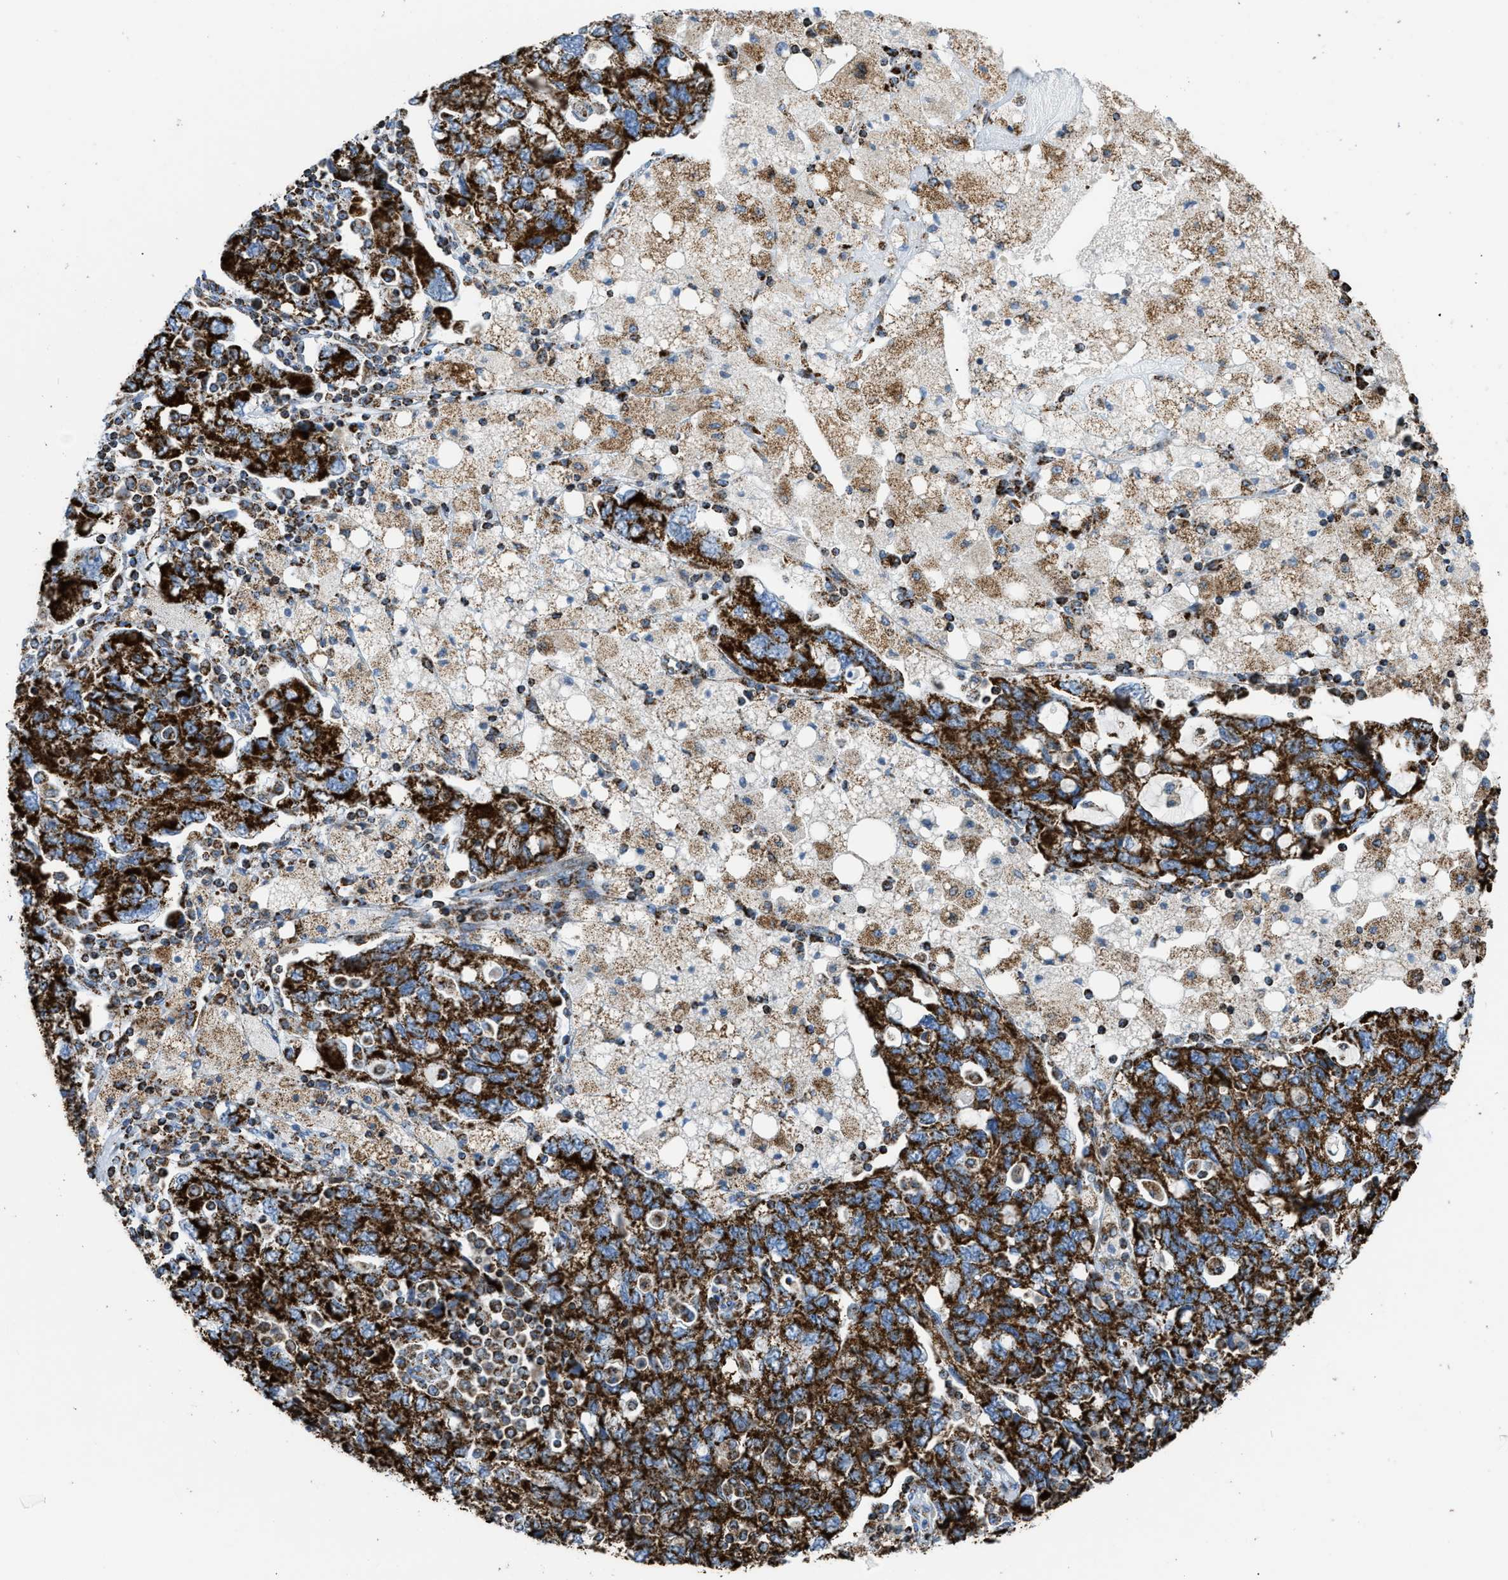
{"staining": {"intensity": "strong", "quantity": ">75%", "location": "cytoplasmic/membranous"}, "tissue": "ovarian cancer", "cell_type": "Tumor cells", "image_type": "cancer", "snomed": [{"axis": "morphology", "description": "Carcinoma, NOS"}, {"axis": "morphology", "description": "Cystadenocarcinoma, serous, NOS"}, {"axis": "topography", "description": "Ovary"}], "caption": "Immunohistochemistry (IHC) image of neoplastic tissue: ovarian carcinoma stained using immunohistochemistry displays high levels of strong protein expression localized specifically in the cytoplasmic/membranous of tumor cells, appearing as a cytoplasmic/membranous brown color.", "gene": "ETFB", "patient": {"sex": "female", "age": 69}}